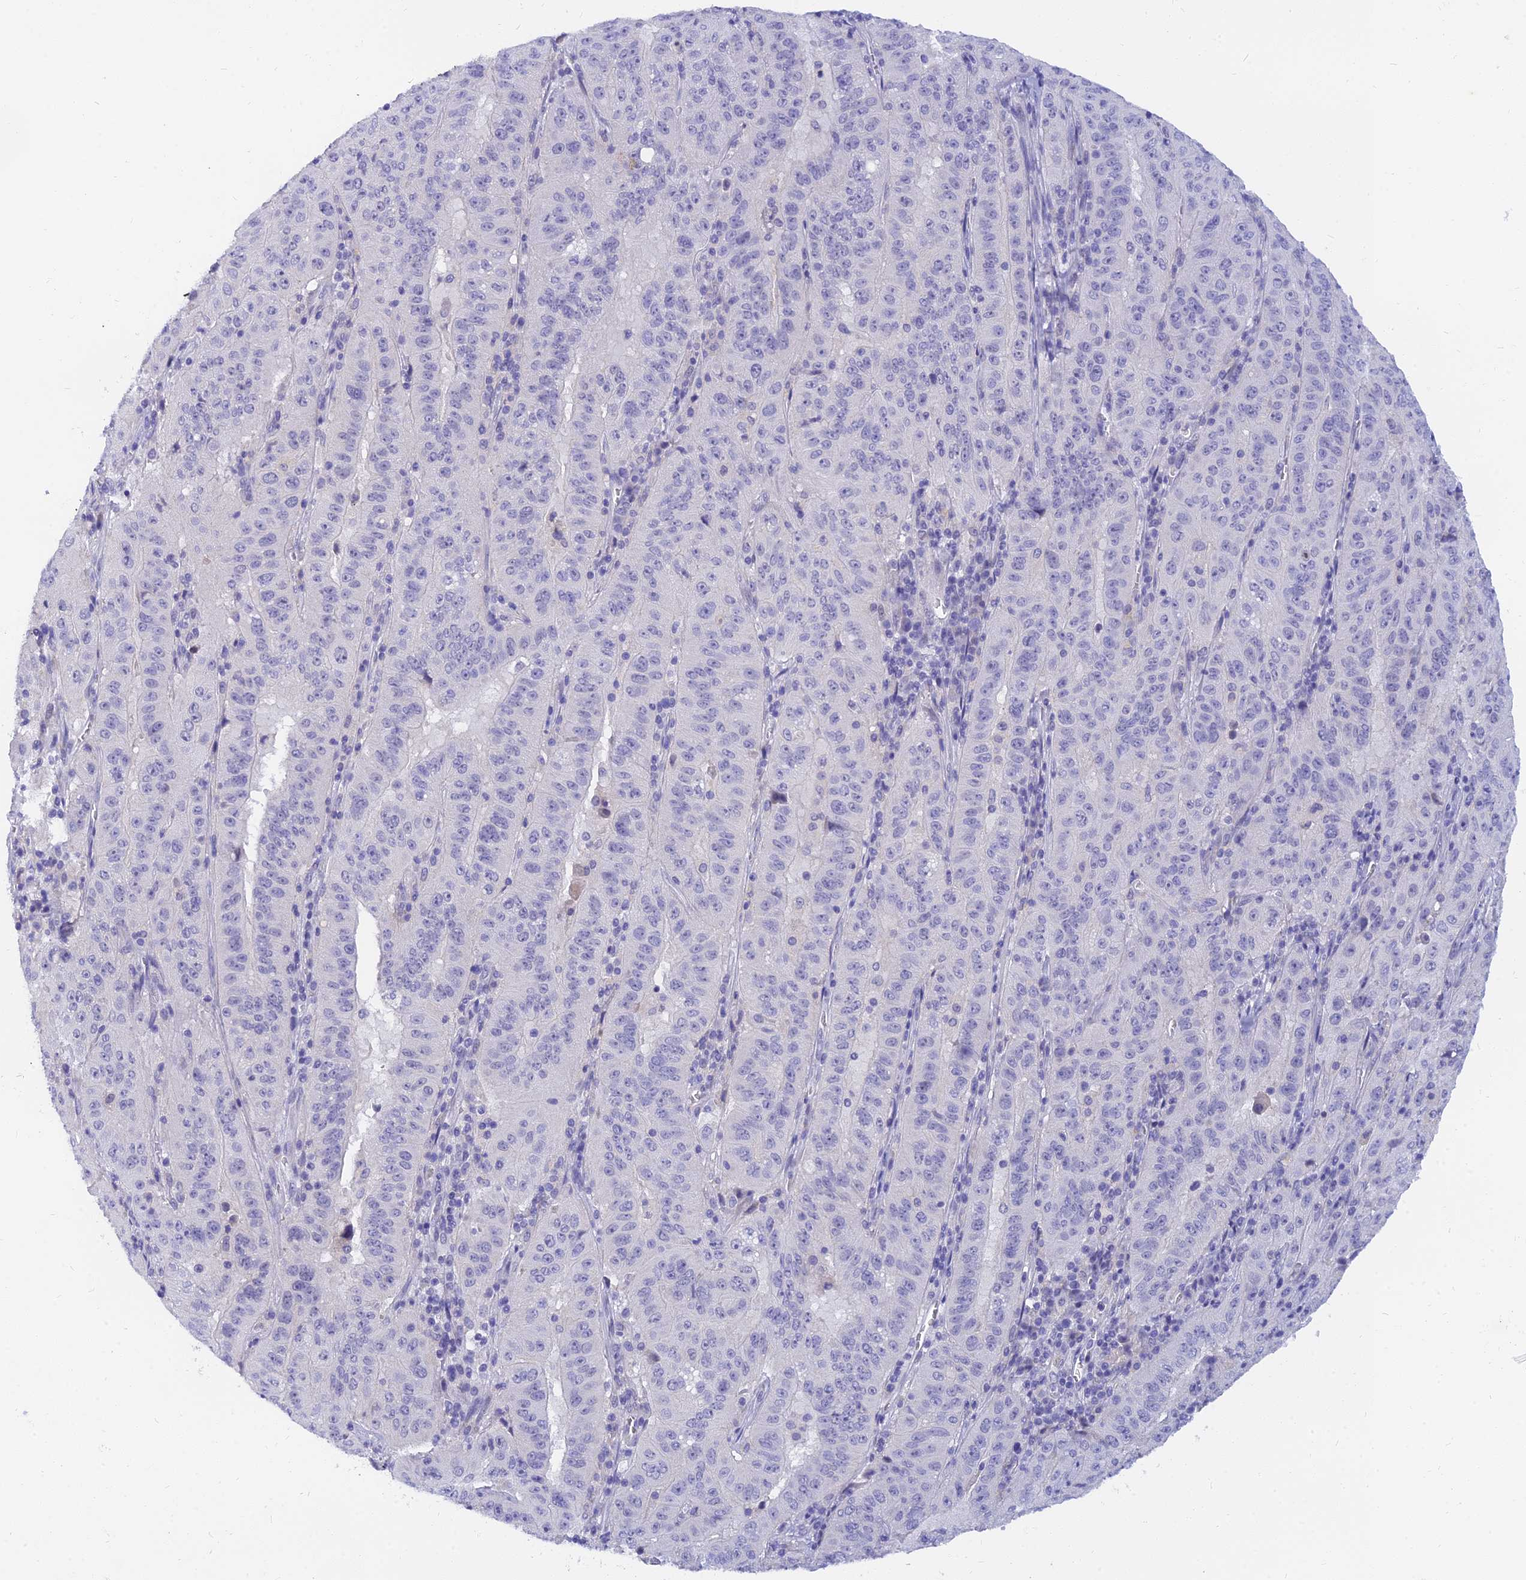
{"staining": {"intensity": "negative", "quantity": "none", "location": "none"}, "tissue": "pancreatic cancer", "cell_type": "Tumor cells", "image_type": "cancer", "snomed": [{"axis": "morphology", "description": "Adenocarcinoma, NOS"}, {"axis": "topography", "description": "Pancreas"}], "caption": "The image exhibits no significant positivity in tumor cells of pancreatic cancer.", "gene": "TMEM161B", "patient": {"sex": "male", "age": 63}}